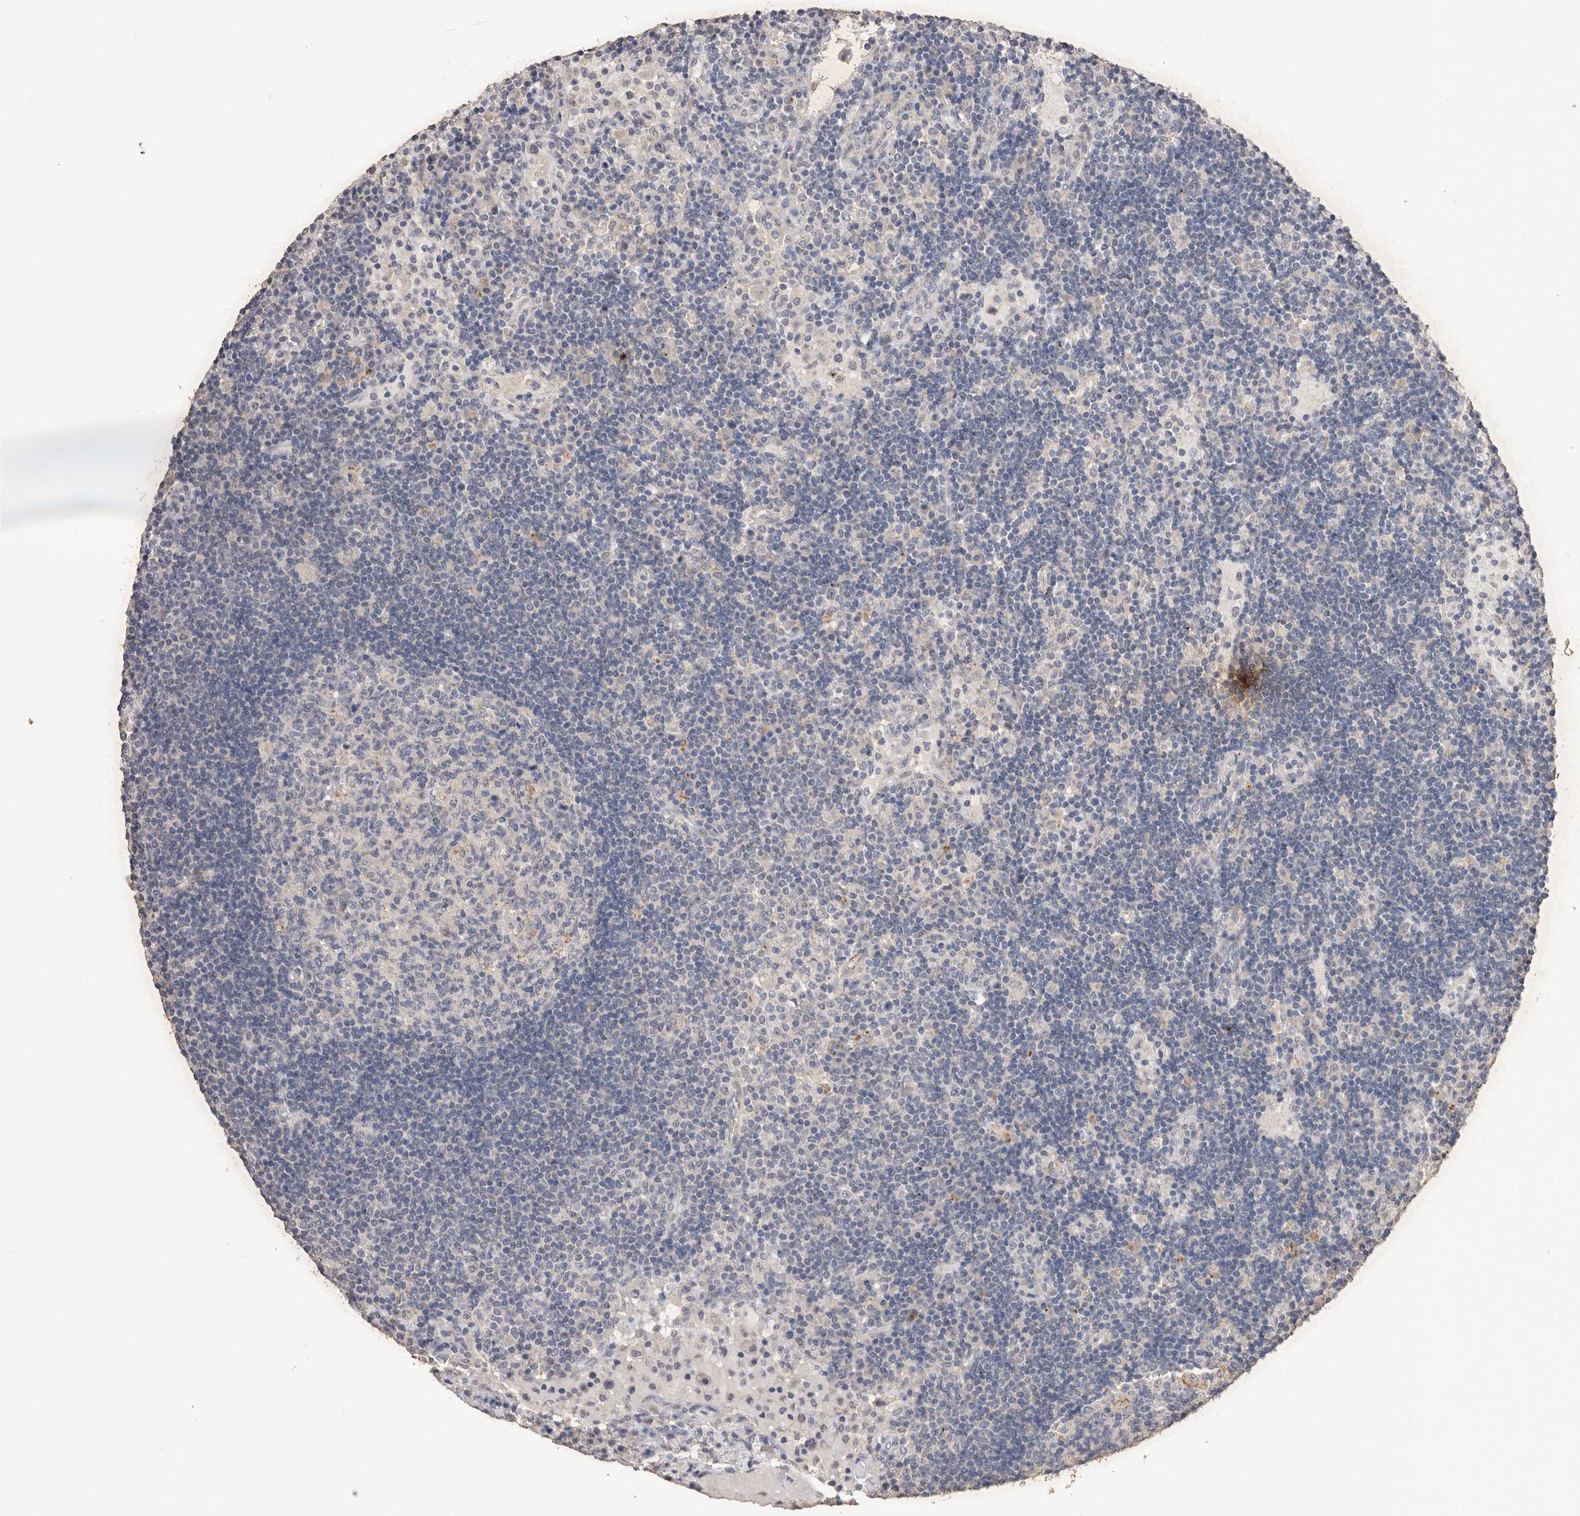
{"staining": {"intensity": "negative", "quantity": "none", "location": "none"}, "tissue": "lymph node", "cell_type": "Germinal center cells", "image_type": "normal", "snomed": [{"axis": "morphology", "description": "Normal tissue, NOS"}, {"axis": "topography", "description": "Lymph node"}], "caption": "Immunohistochemical staining of benign lymph node displays no significant positivity in germinal center cells.", "gene": "CDH6", "patient": {"sex": "female", "age": 53}}